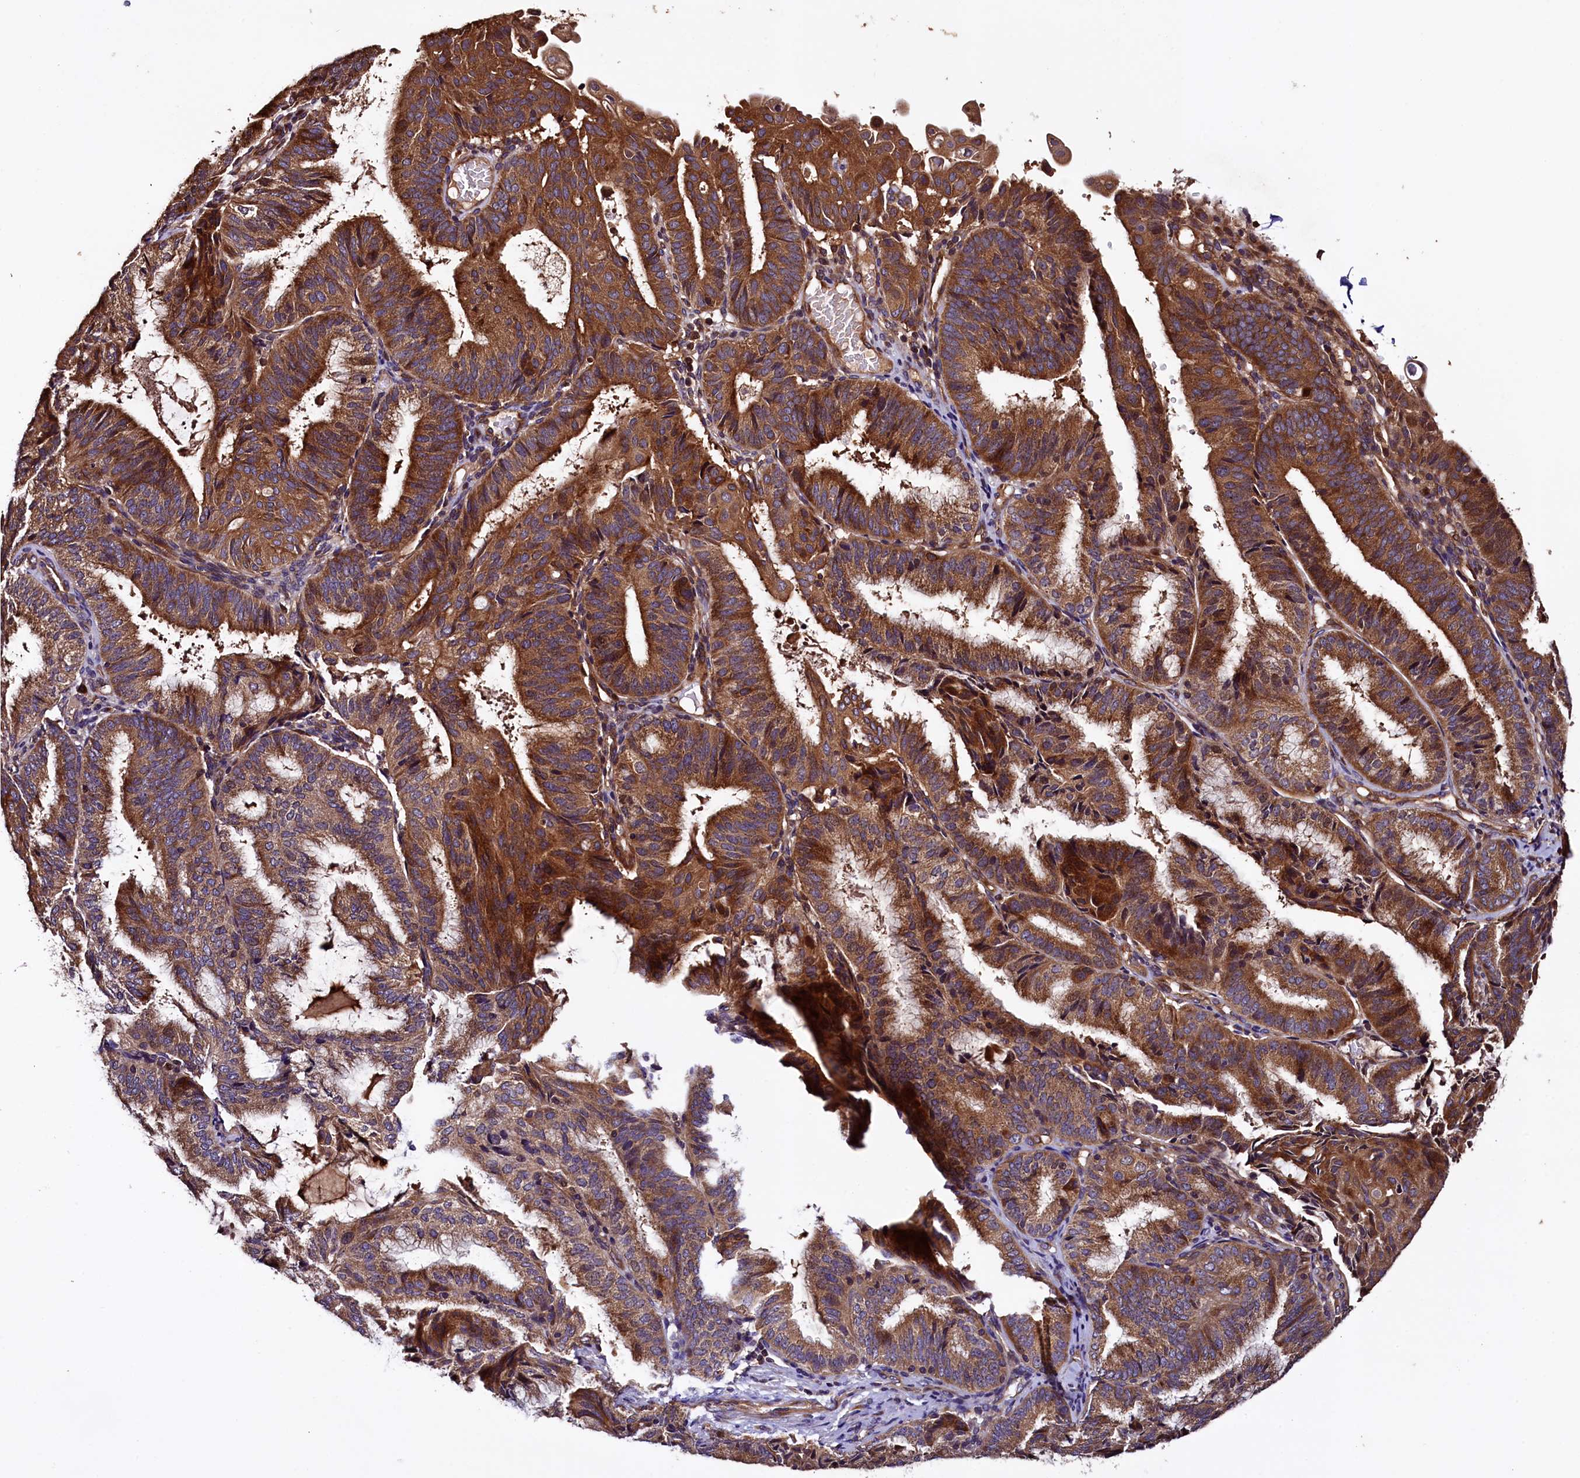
{"staining": {"intensity": "strong", "quantity": ">75%", "location": "cytoplasmic/membranous"}, "tissue": "endometrial cancer", "cell_type": "Tumor cells", "image_type": "cancer", "snomed": [{"axis": "morphology", "description": "Adenocarcinoma, NOS"}, {"axis": "topography", "description": "Endometrium"}], "caption": "Tumor cells demonstrate high levels of strong cytoplasmic/membranous positivity in about >75% of cells in human endometrial cancer (adenocarcinoma). (IHC, brightfield microscopy, high magnification).", "gene": "KLC2", "patient": {"sex": "female", "age": 49}}